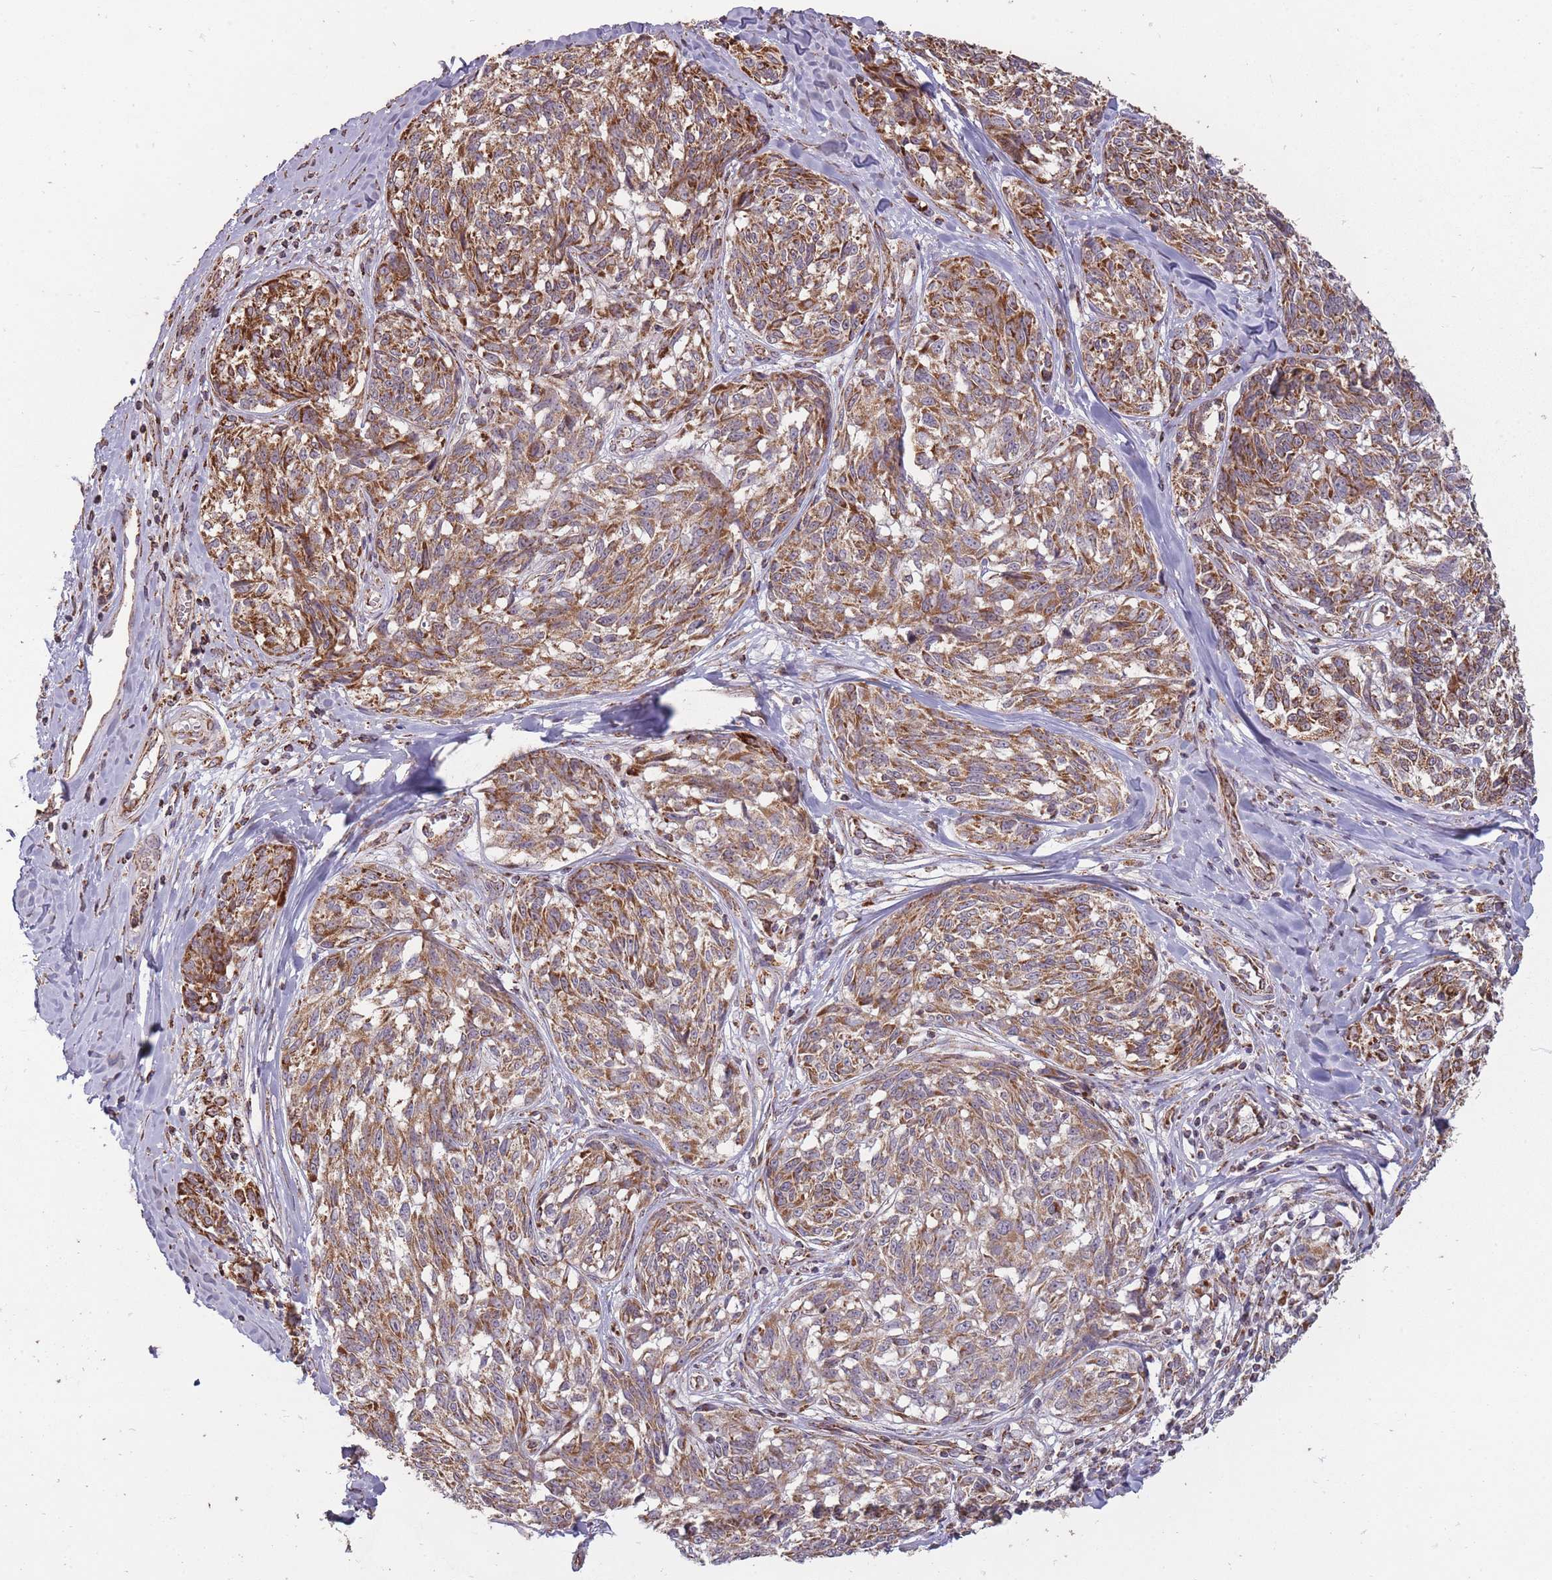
{"staining": {"intensity": "strong", "quantity": ">75%", "location": "cytoplasmic/membranous"}, "tissue": "melanoma", "cell_type": "Tumor cells", "image_type": "cancer", "snomed": [{"axis": "morphology", "description": "Normal tissue, NOS"}, {"axis": "morphology", "description": "Malignant melanoma, NOS"}, {"axis": "topography", "description": "Skin"}], "caption": "Immunohistochemistry (IHC) photomicrograph of neoplastic tissue: human melanoma stained using immunohistochemistry demonstrates high levels of strong protein expression localized specifically in the cytoplasmic/membranous of tumor cells, appearing as a cytoplasmic/membranous brown color.", "gene": "CNOT8", "patient": {"sex": "female", "age": 64}}